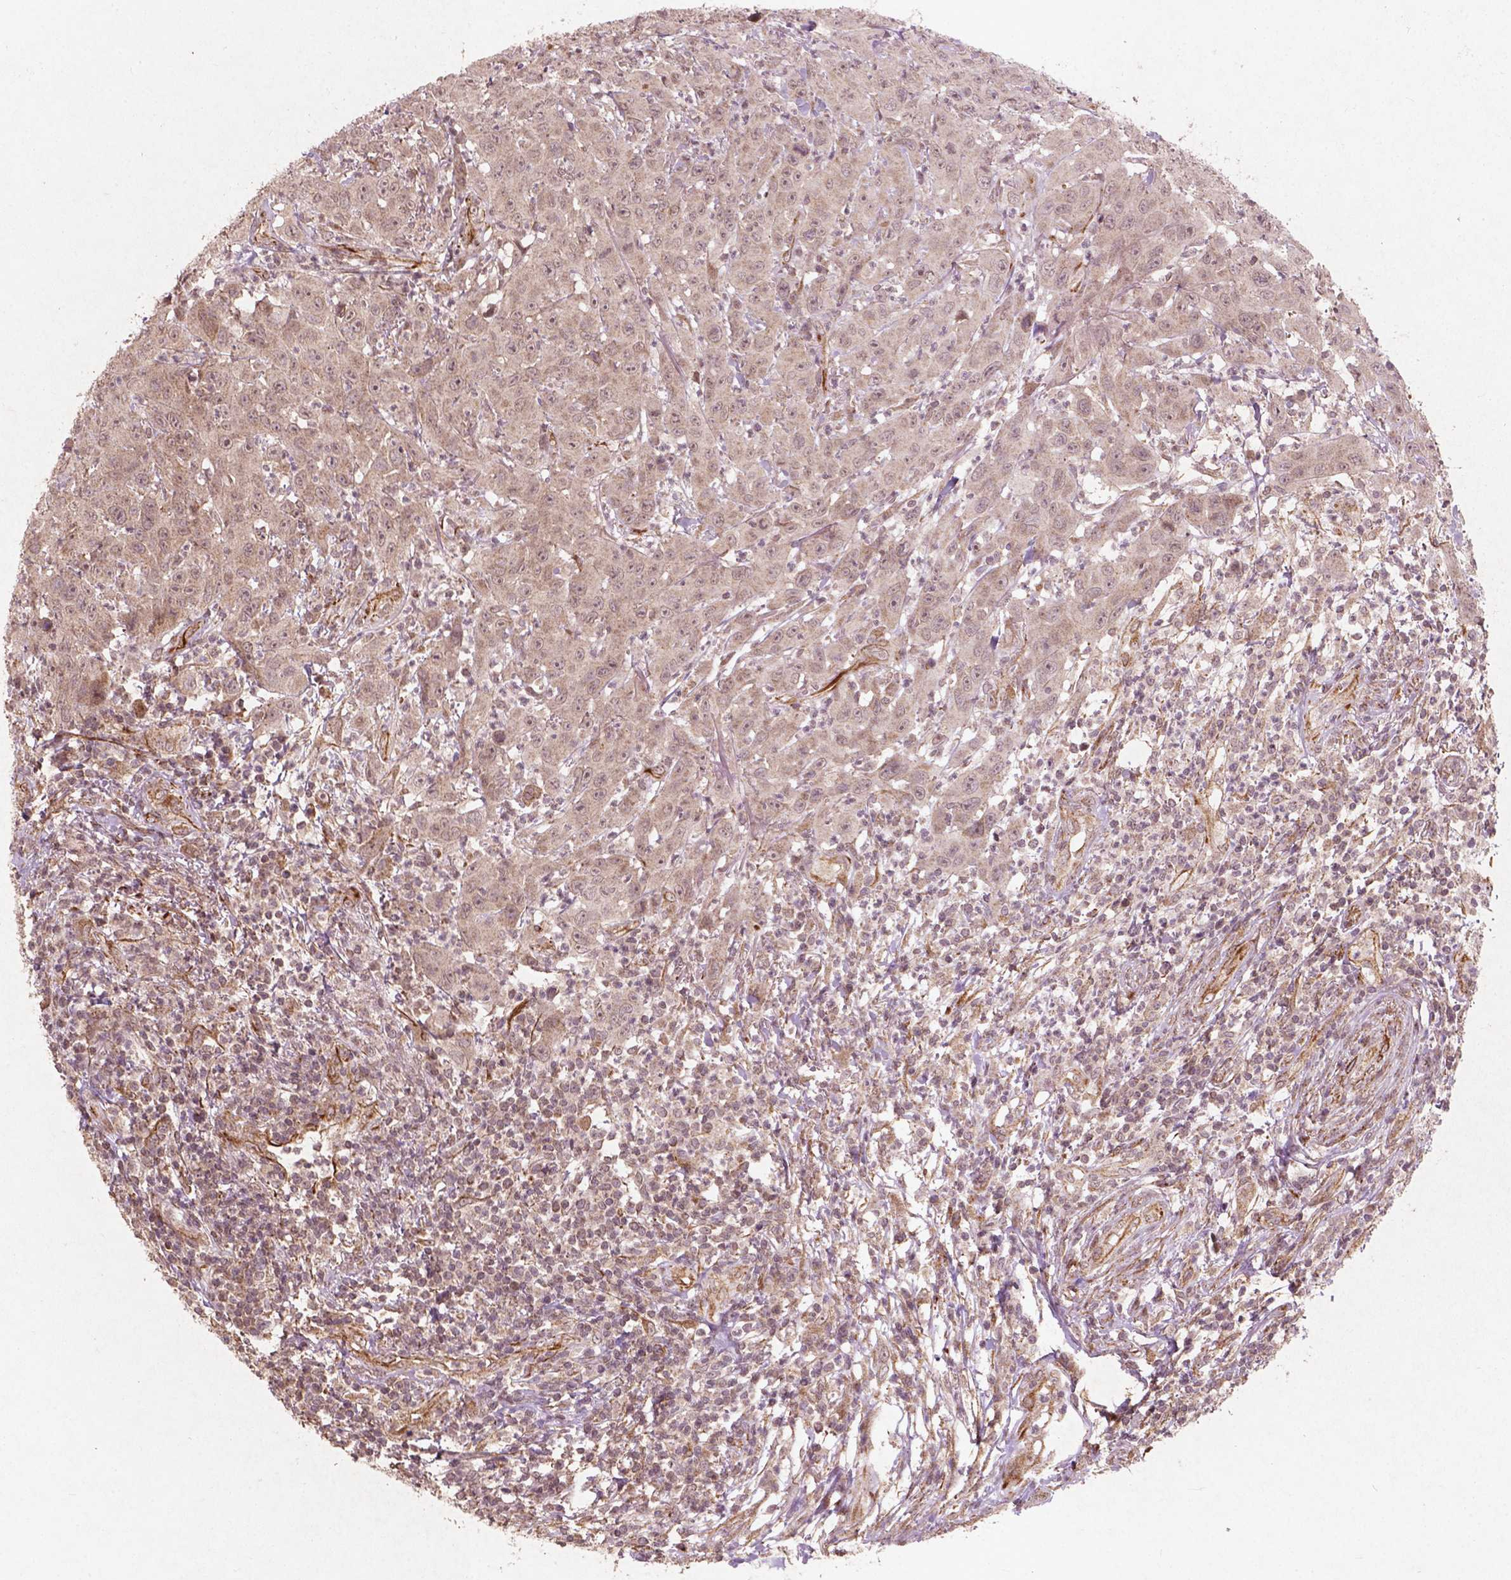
{"staining": {"intensity": "weak", "quantity": ">75%", "location": "cytoplasmic/membranous"}, "tissue": "head and neck cancer", "cell_type": "Tumor cells", "image_type": "cancer", "snomed": [{"axis": "morphology", "description": "Squamous cell carcinoma, NOS"}, {"axis": "topography", "description": "Skin"}, {"axis": "topography", "description": "Head-Neck"}], "caption": "A high-resolution image shows IHC staining of squamous cell carcinoma (head and neck), which exhibits weak cytoplasmic/membranous positivity in approximately >75% of tumor cells.", "gene": "SMAD2", "patient": {"sex": "male", "age": 80}}